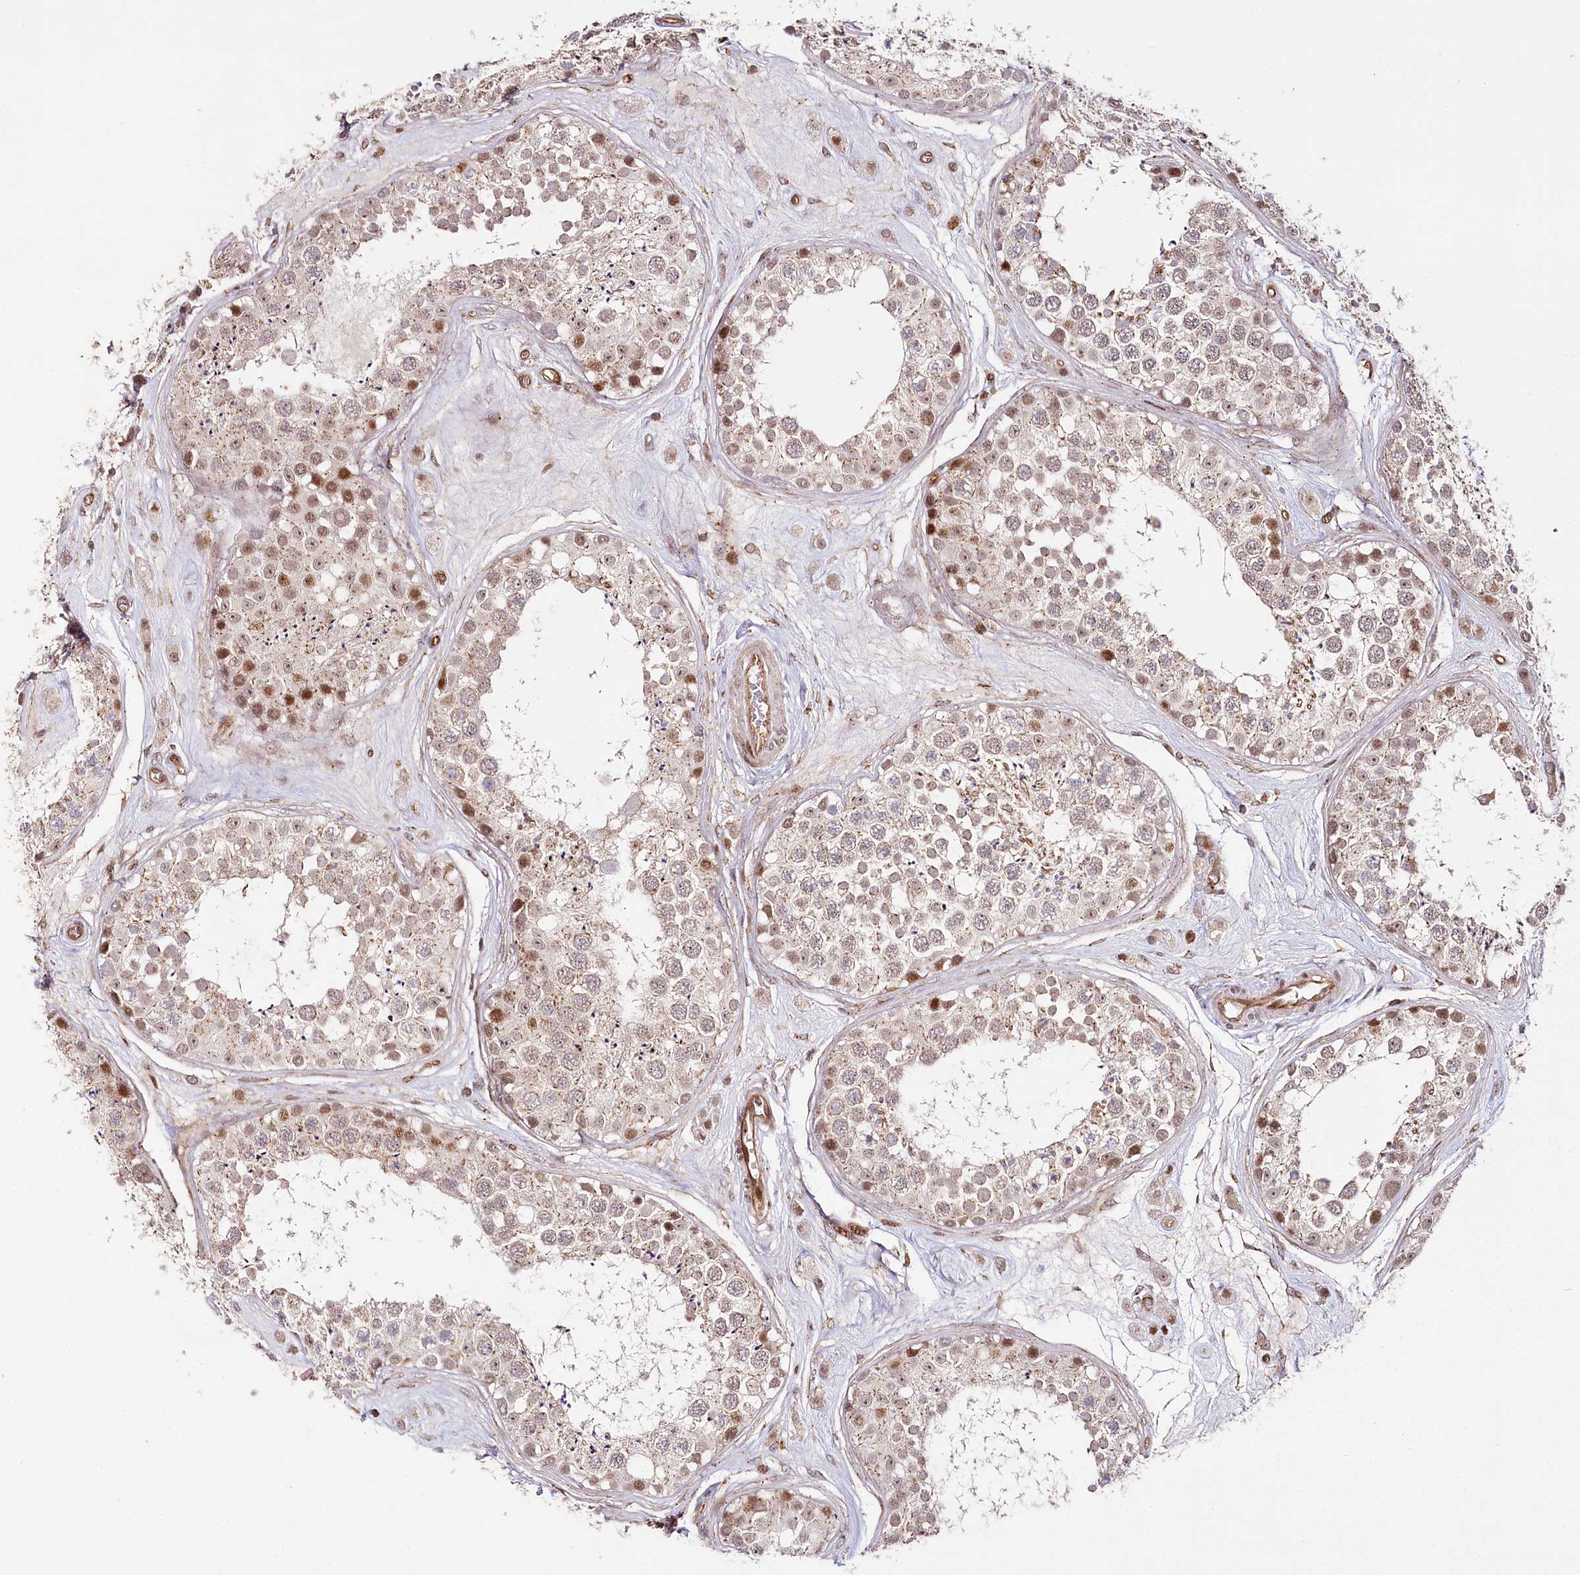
{"staining": {"intensity": "moderate", "quantity": "25%-75%", "location": "cytoplasmic/membranous,nuclear"}, "tissue": "testis", "cell_type": "Cells in seminiferous ducts", "image_type": "normal", "snomed": [{"axis": "morphology", "description": "Normal tissue, NOS"}, {"axis": "topography", "description": "Testis"}], "caption": "Cells in seminiferous ducts display medium levels of moderate cytoplasmic/membranous,nuclear positivity in about 25%-75% of cells in benign testis.", "gene": "COPG1", "patient": {"sex": "male", "age": 25}}